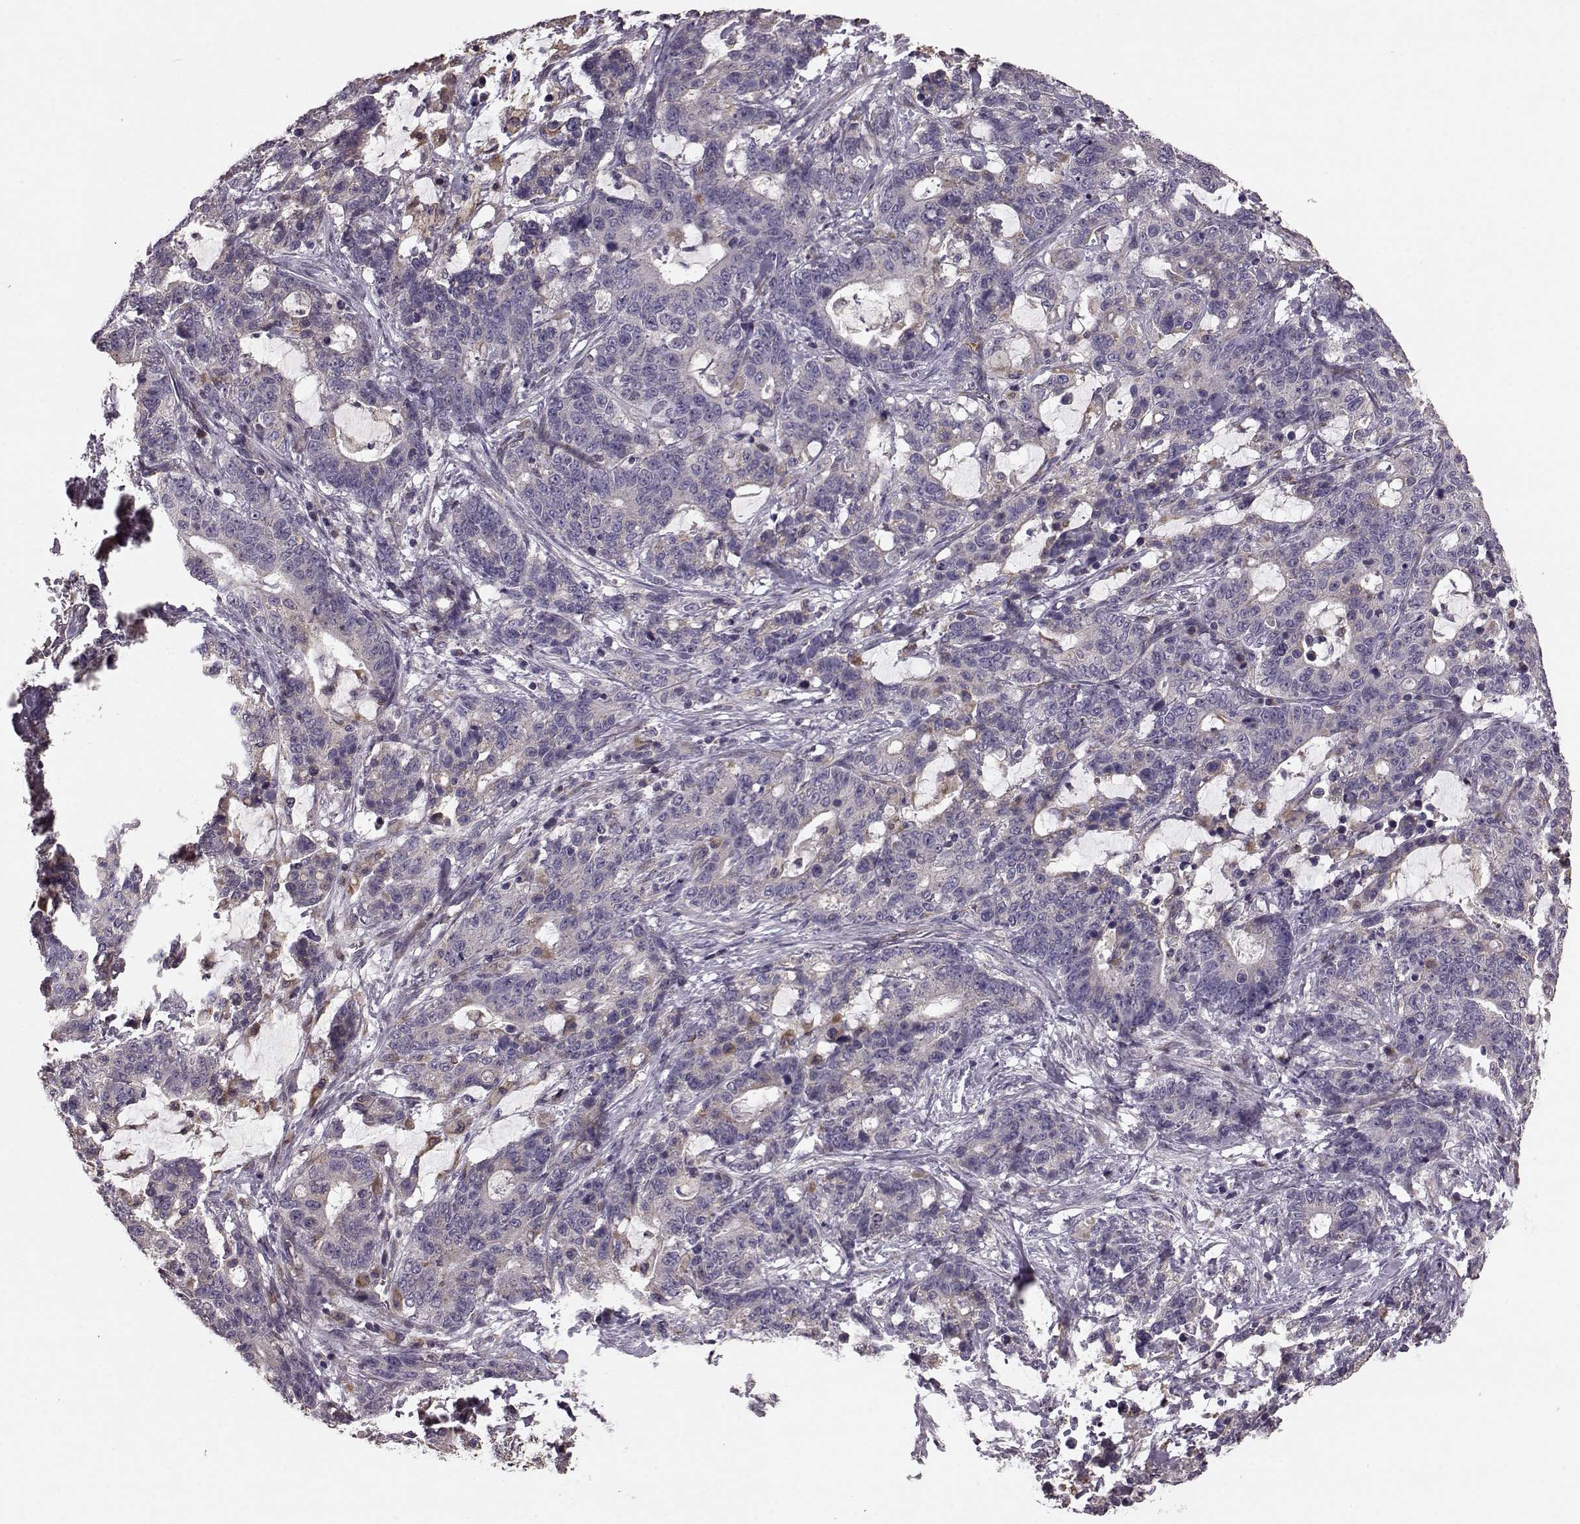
{"staining": {"intensity": "negative", "quantity": "none", "location": "none"}, "tissue": "stomach cancer", "cell_type": "Tumor cells", "image_type": "cancer", "snomed": [{"axis": "morphology", "description": "Normal tissue, NOS"}, {"axis": "morphology", "description": "Adenocarcinoma, NOS"}, {"axis": "topography", "description": "Stomach"}], "caption": "An IHC image of stomach cancer (adenocarcinoma) is shown. There is no staining in tumor cells of stomach cancer (adenocarcinoma).", "gene": "NTF3", "patient": {"sex": "female", "age": 64}}